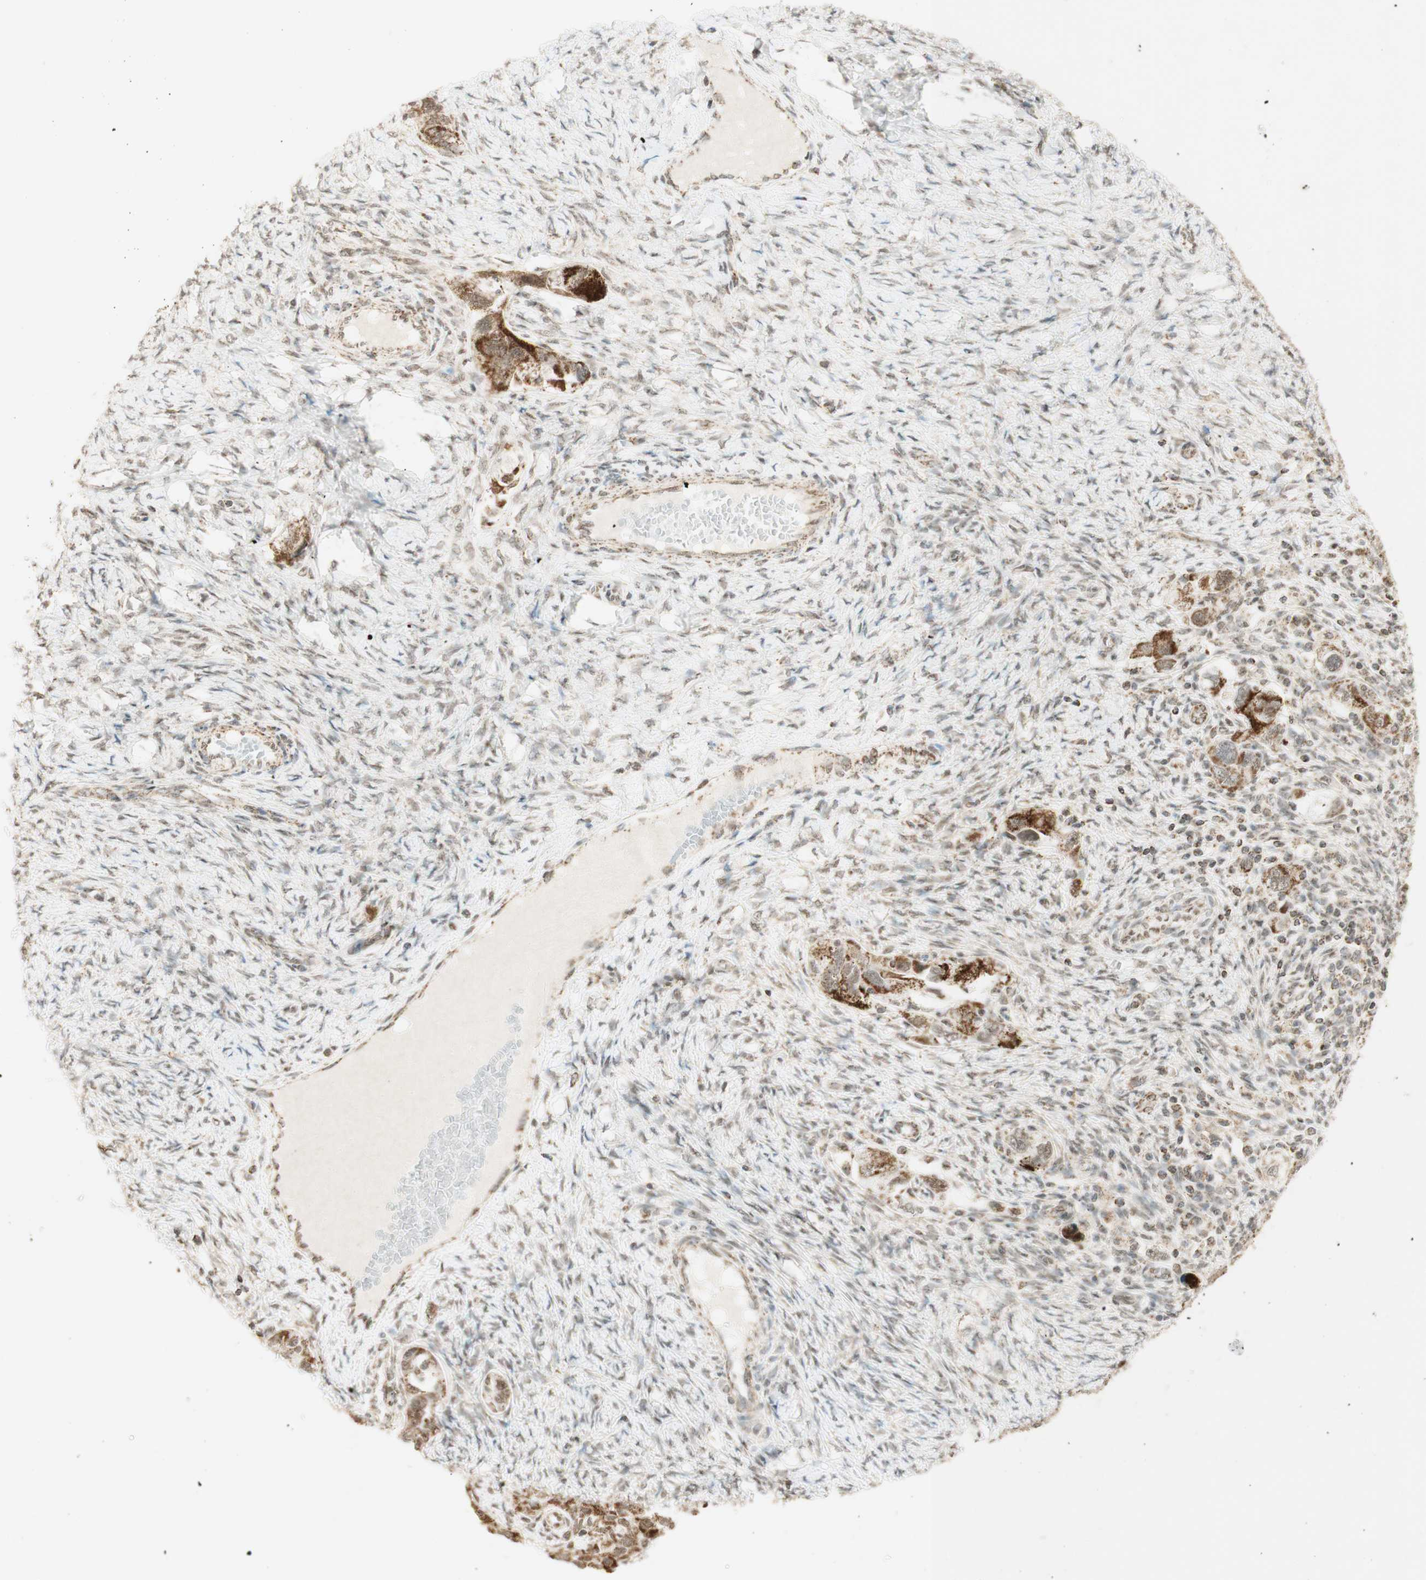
{"staining": {"intensity": "strong", "quantity": ">75%", "location": "cytoplasmic/membranous,nuclear"}, "tissue": "ovarian cancer", "cell_type": "Tumor cells", "image_type": "cancer", "snomed": [{"axis": "morphology", "description": "Carcinoma, NOS"}, {"axis": "morphology", "description": "Cystadenocarcinoma, serous, NOS"}, {"axis": "topography", "description": "Ovary"}], "caption": "Brown immunohistochemical staining in ovarian cancer demonstrates strong cytoplasmic/membranous and nuclear staining in about >75% of tumor cells.", "gene": "ZNF782", "patient": {"sex": "female", "age": 69}}